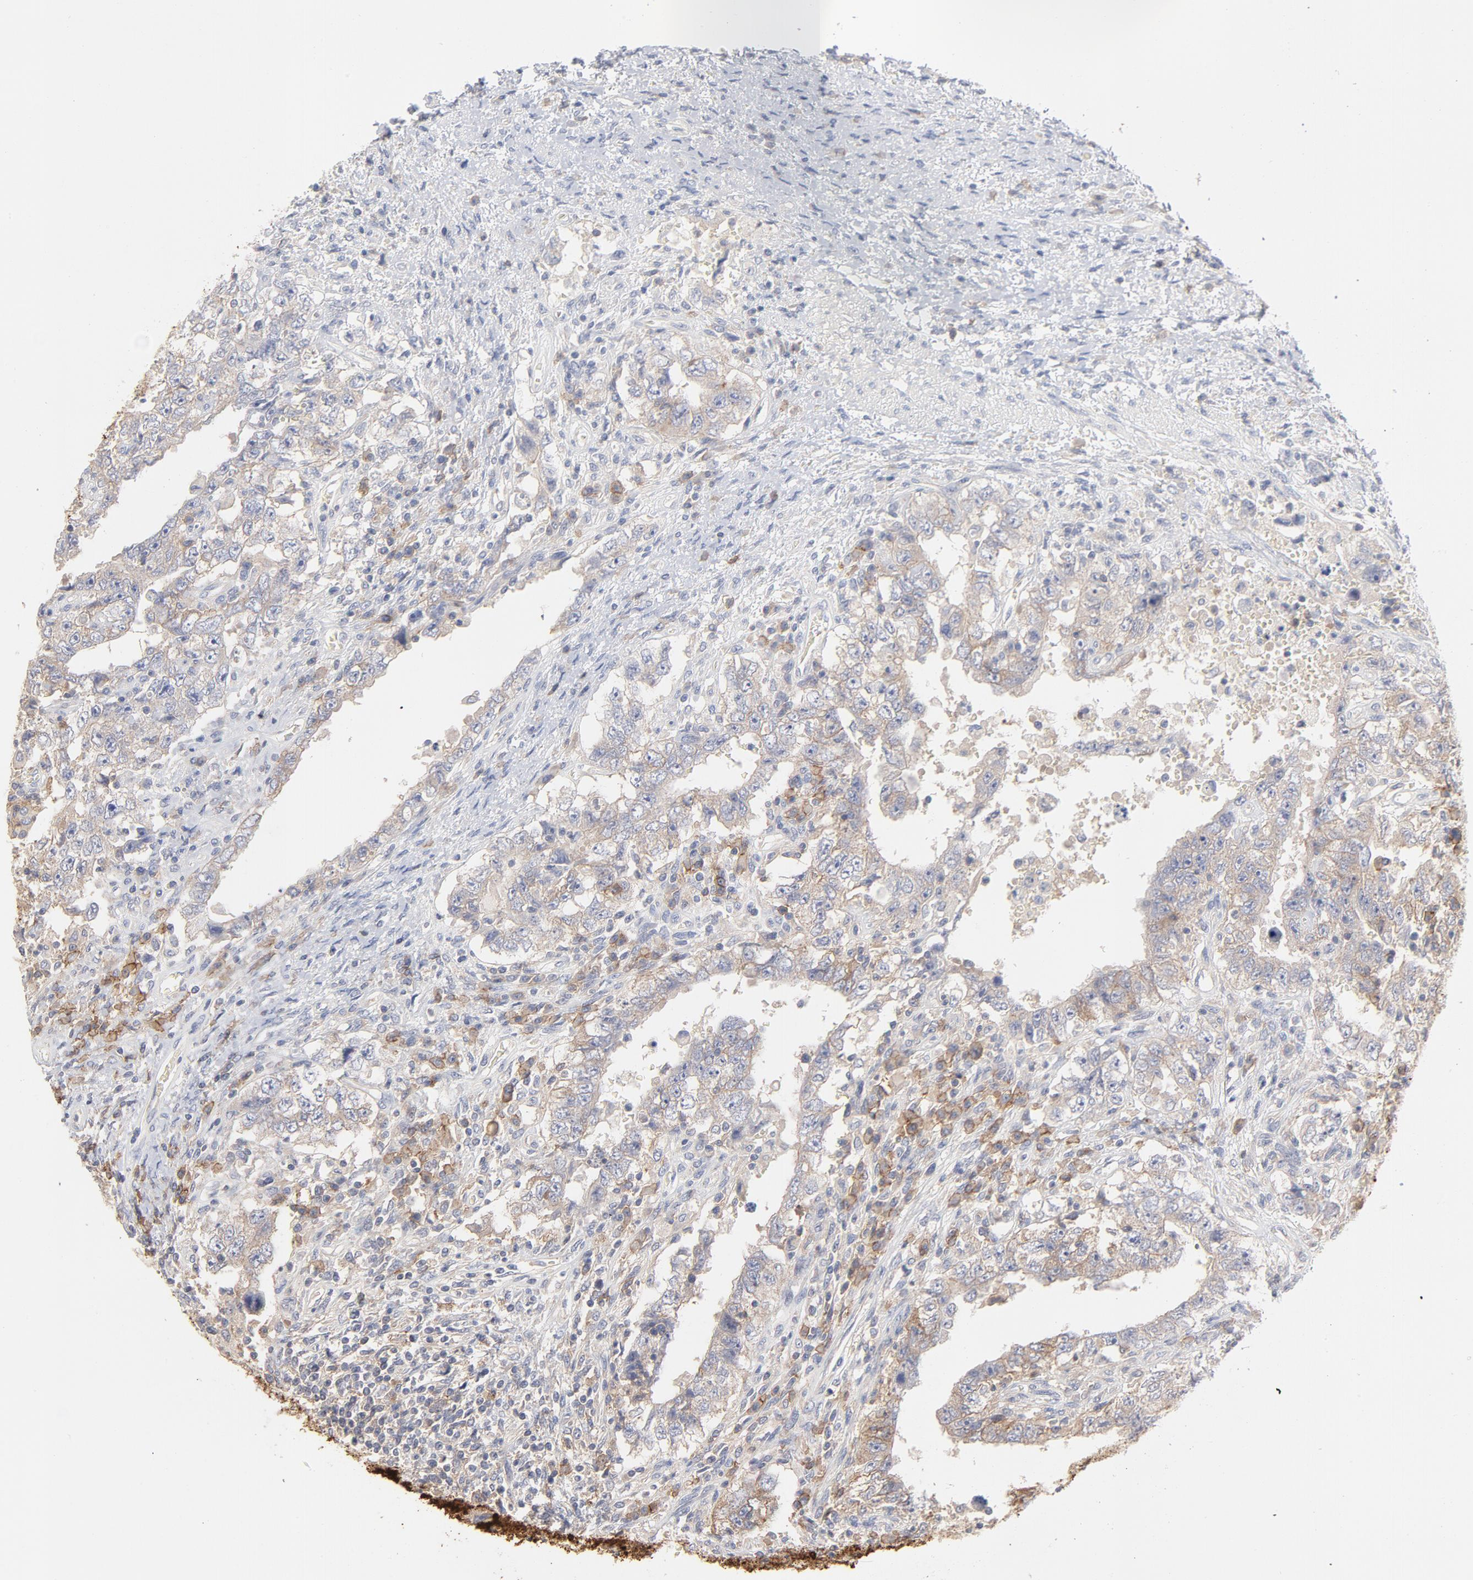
{"staining": {"intensity": "weak", "quantity": "25%-75%", "location": "cytoplasmic/membranous"}, "tissue": "testis cancer", "cell_type": "Tumor cells", "image_type": "cancer", "snomed": [{"axis": "morphology", "description": "Carcinoma, Embryonal, NOS"}, {"axis": "topography", "description": "Testis"}], "caption": "Protein expression analysis of embryonal carcinoma (testis) demonstrates weak cytoplasmic/membranous expression in approximately 25%-75% of tumor cells.", "gene": "SETD3", "patient": {"sex": "male", "age": 26}}